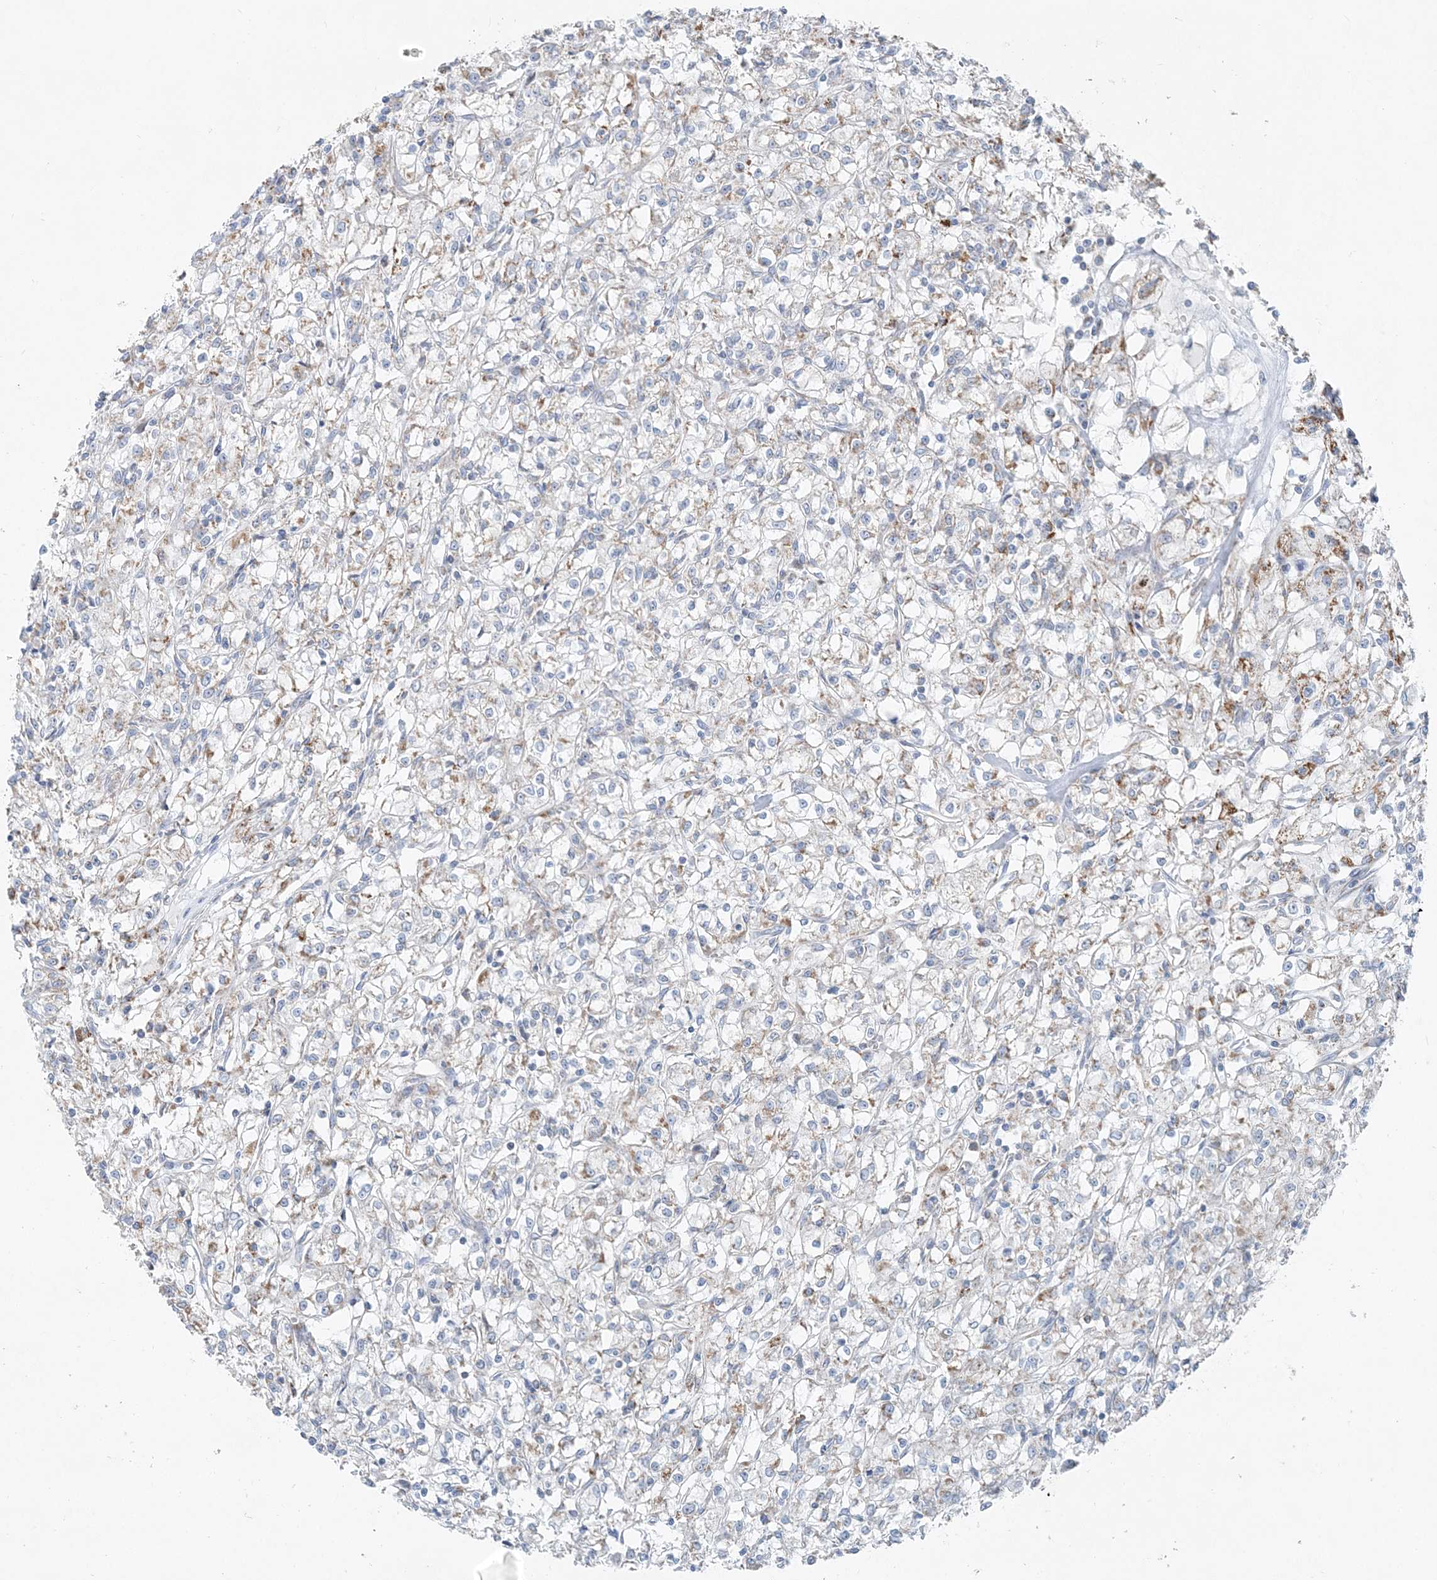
{"staining": {"intensity": "moderate", "quantity": "25%-75%", "location": "cytoplasmic/membranous"}, "tissue": "renal cancer", "cell_type": "Tumor cells", "image_type": "cancer", "snomed": [{"axis": "morphology", "description": "Adenocarcinoma, NOS"}, {"axis": "topography", "description": "Kidney"}], "caption": "A histopathology image of renal cancer (adenocarcinoma) stained for a protein shows moderate cytoplasmic/membranous brown staining in tumor cells.", "gene": "PCCB", "patient": {"sex": "female", "age": 59}}